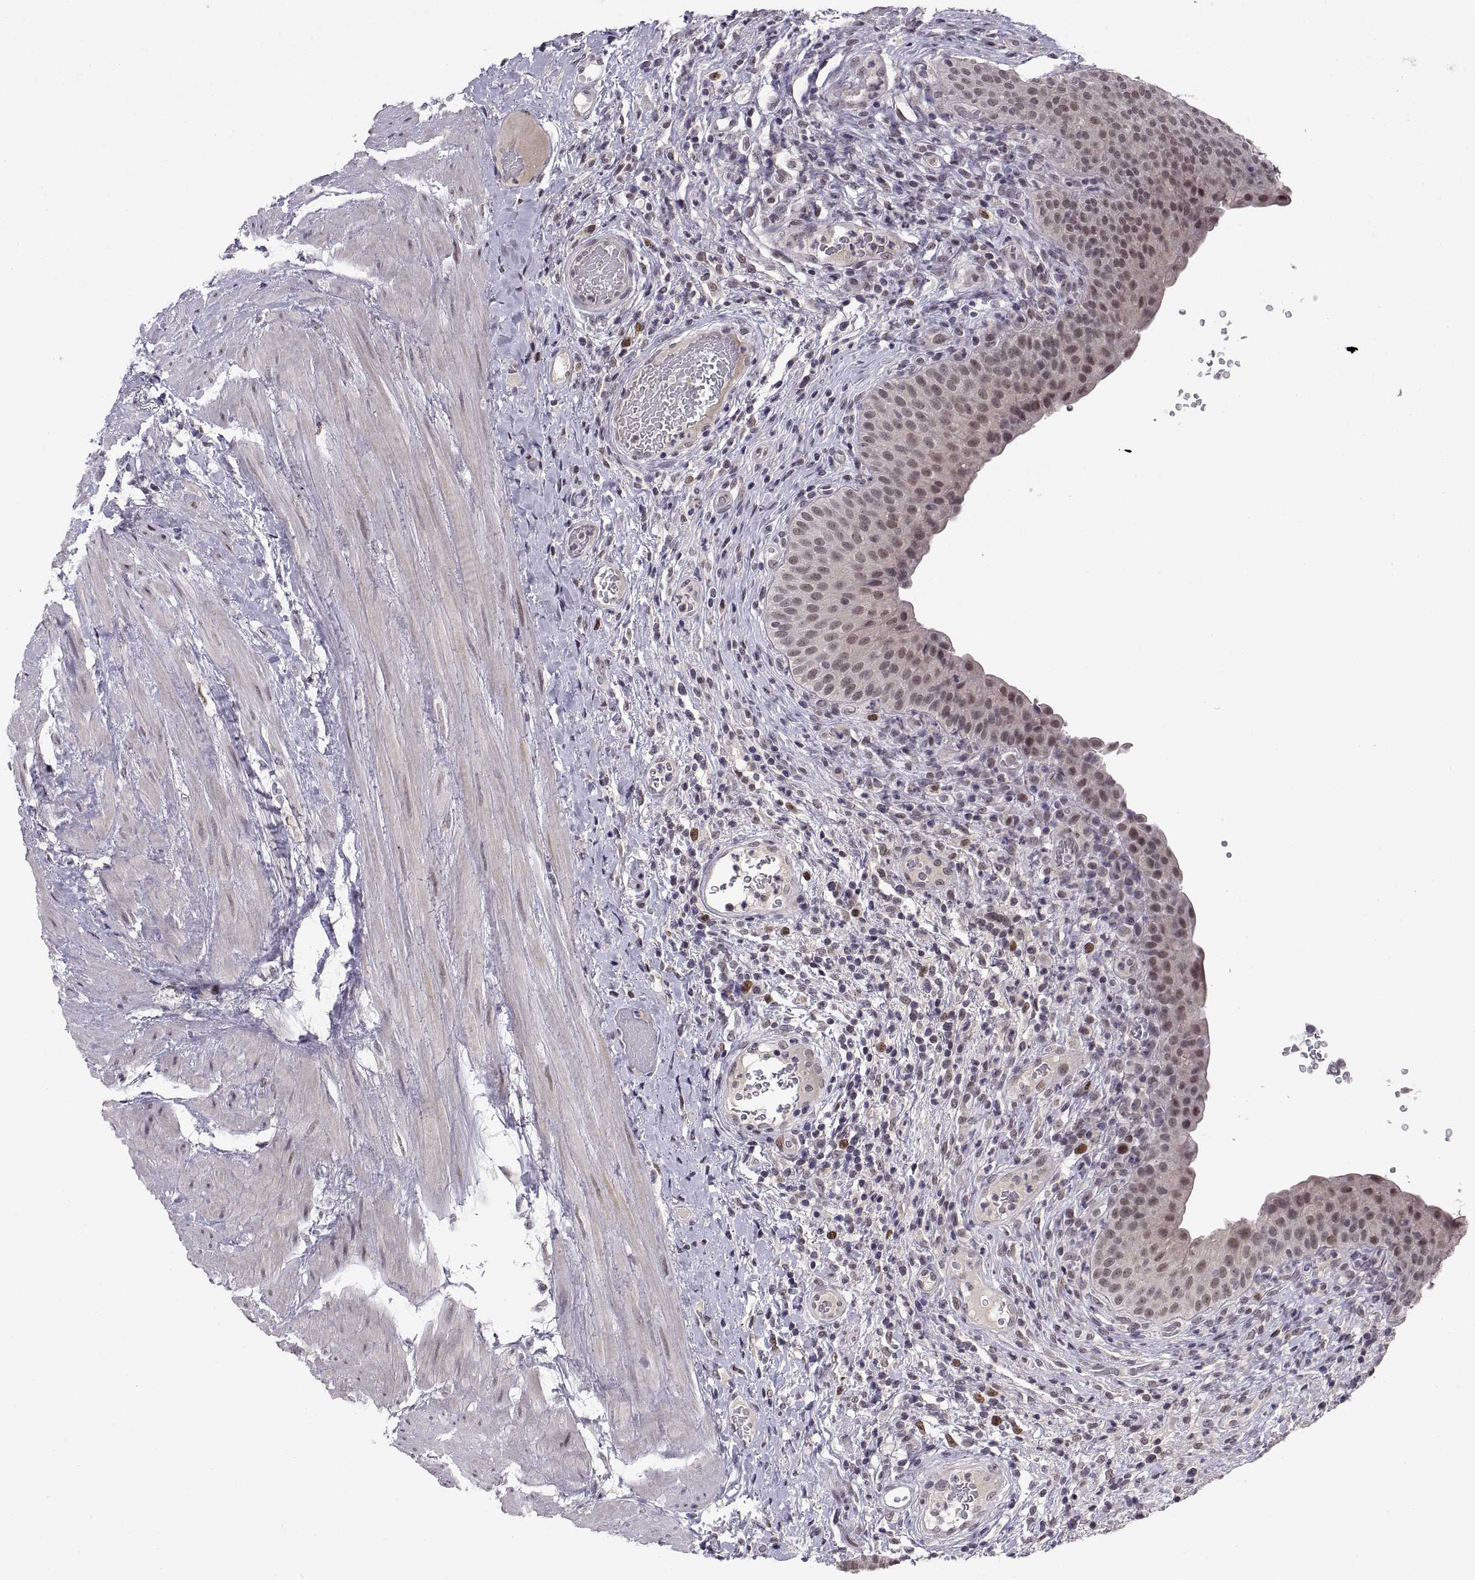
{"staining": {"intensity": "weak", "quantity": "25%-75%", "location": "cytoplasmic/membranous,nuclear"}, "tissue": "urinary bladder", "cell_type": "Urothelial cells", "image_type": "normal", "snomed": [{"axis": "morphology", "description": "Normal tissue, NOS"}, {"axis": "topography", "description": "Urinary bladder"}], "caption": "This micrograph demonstrates benign urinary bladder stained with immunohistochemistry to label a protein in brown. The cytoplasmic/membranous,nuclear of urothelial cells show weak positivity for the protein. Nuclei are counter-stained blue.", "gene": "CHFR", "patient": {"sex": "male", "age": 66}}